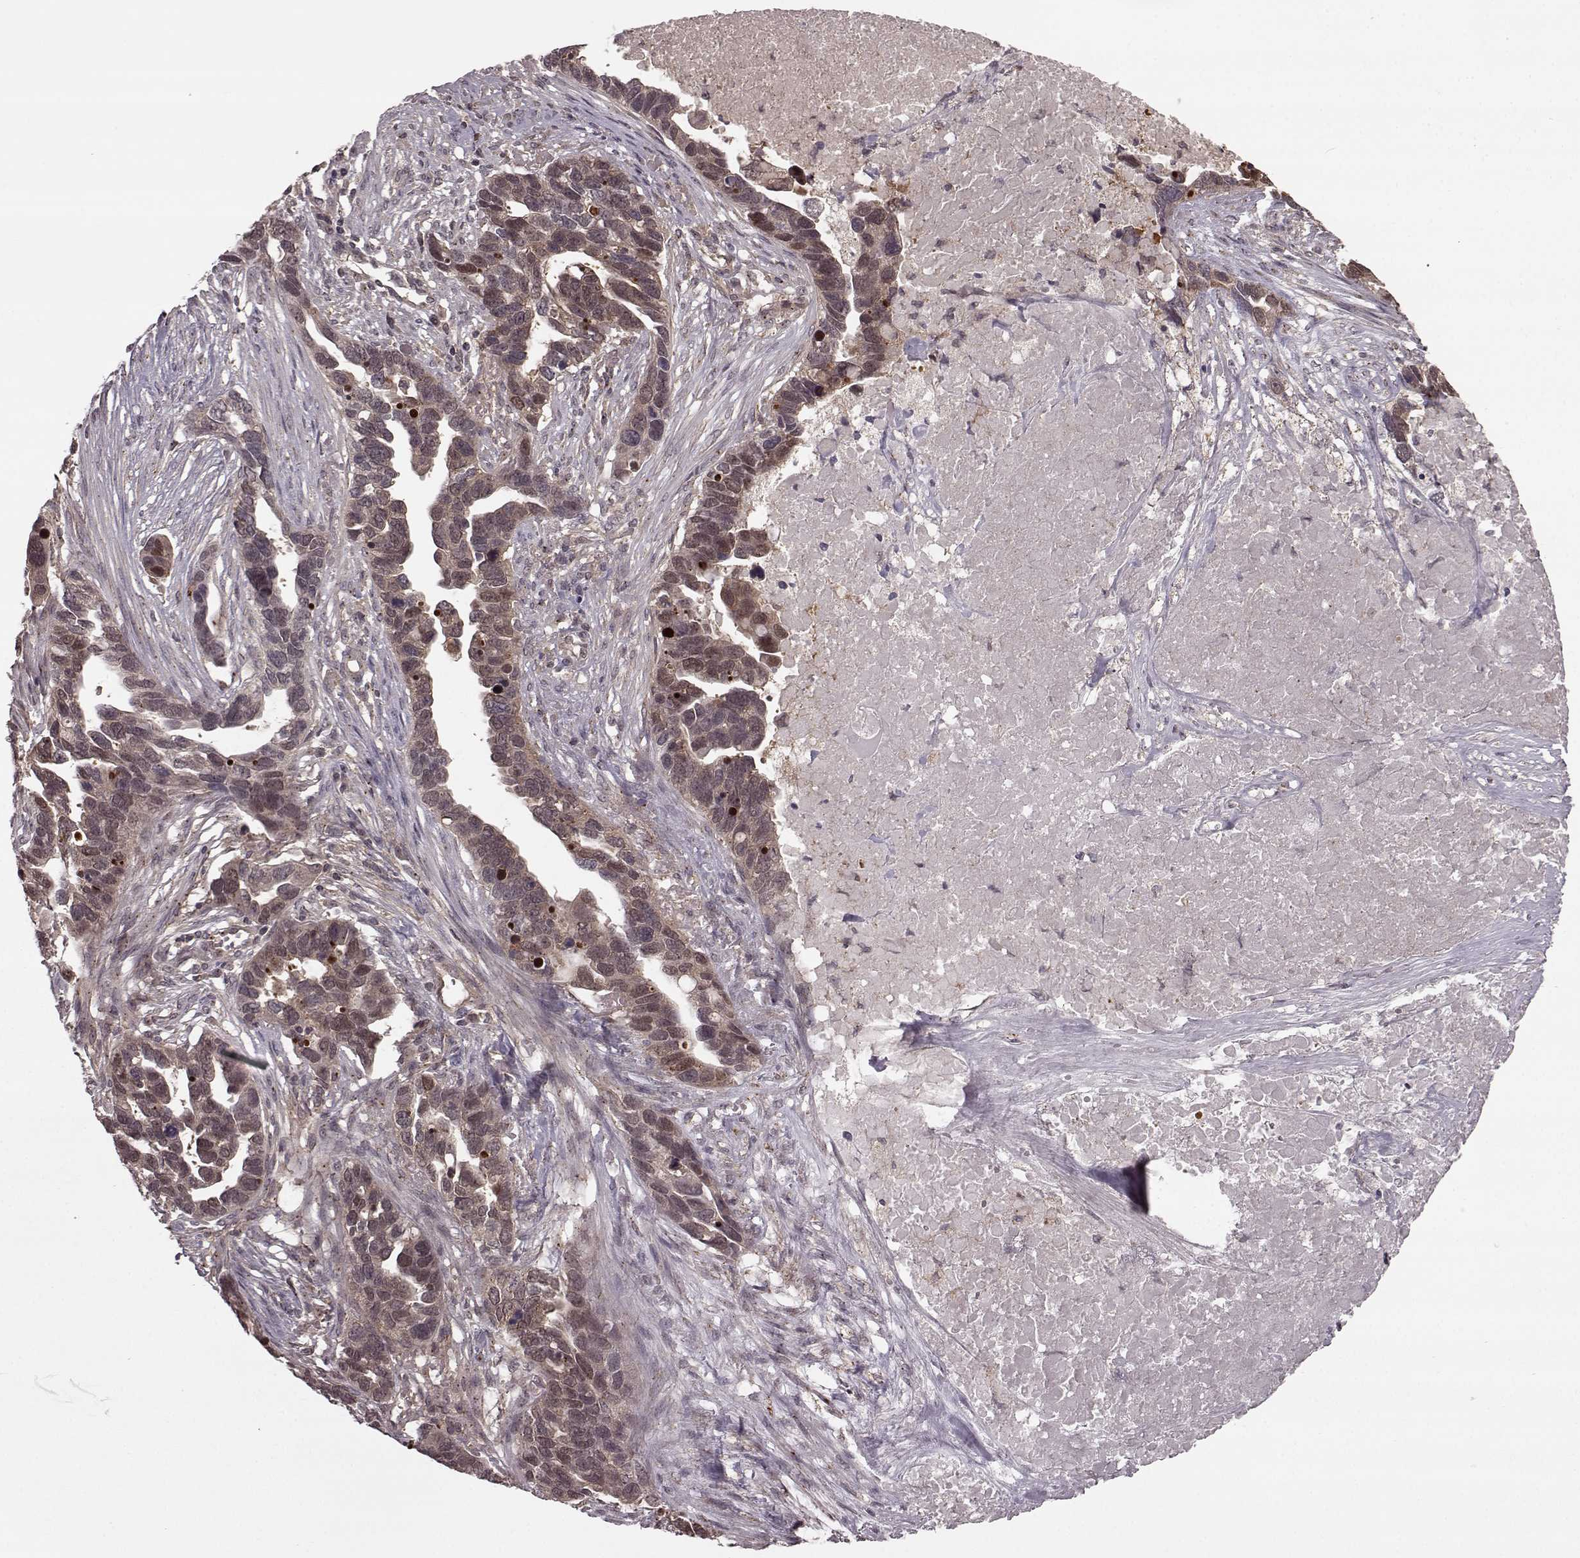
{"staining": {"intensity": "weak", "quantity": "<25%", "location": "cytoplasmic/membranous"}, "tissue": "ovarian cancer", "cell_type": "Tumor cells", "image_type": "cancer", "snomed": [{"axis": "morphology", "description": "Cystadenocarcinoma, serous, NOS"}, {"axis": "topography", "description": "Ovary"}], "caption": "This photomicrograph is of serous cystadenocarcinoma (ovarian) stained with immunohistochemistry (IHC) to label a protein in brown with the nuclei are counter-stained blue. There is no expression in tumor cells.", "gene": "GSS", "patient": {"sex": "female", "age": 54}}